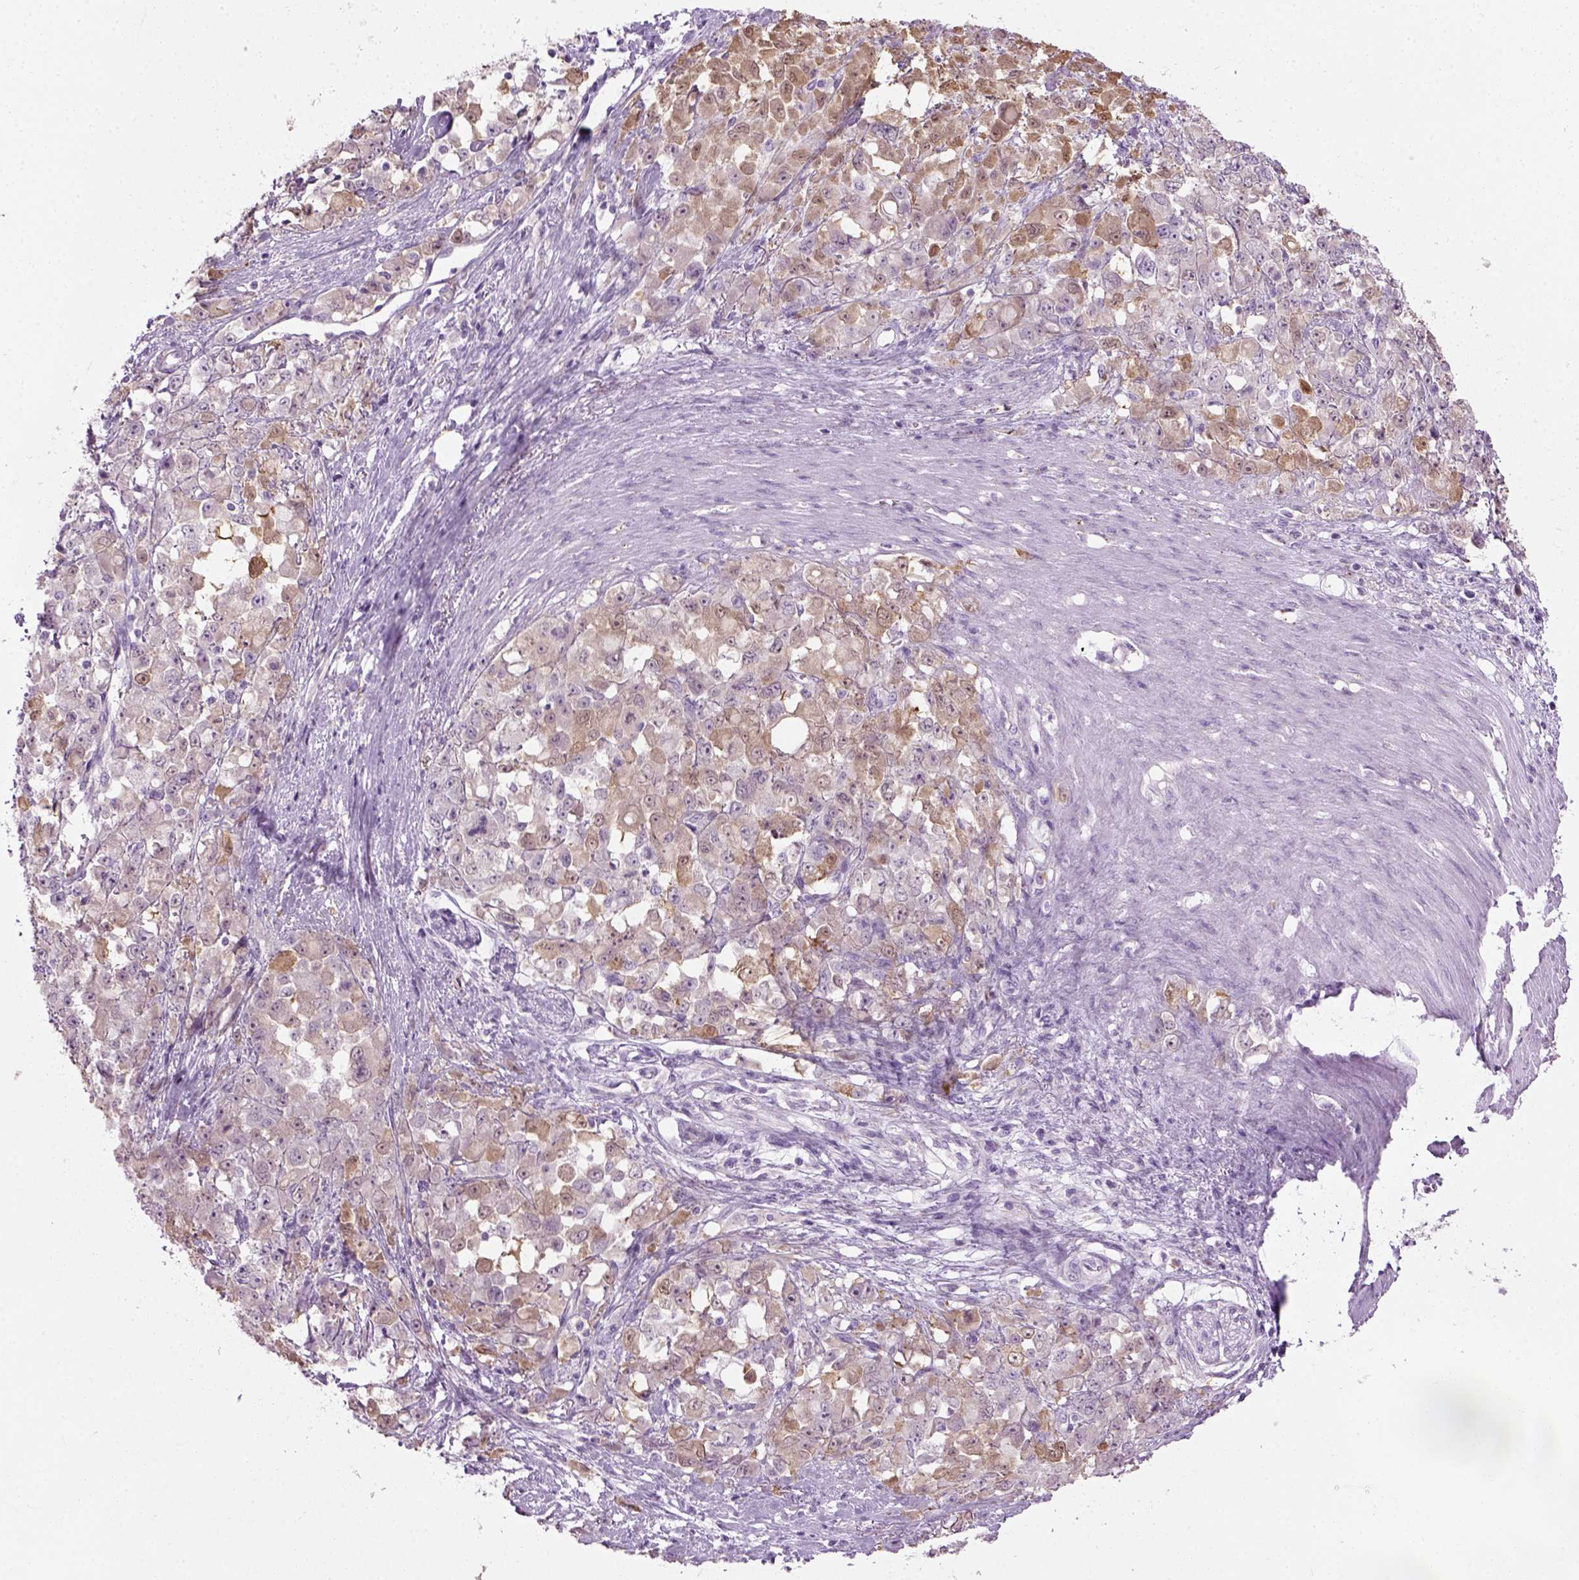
{"staining": {"intensity": "weak", "quantity": "25%-75%", "location": "cytoplasmic/membranous"}, "tissue": "stomach cancer", "cell_type": "Tumor cells", "image_type": "cancer", "snomed": [{"axis": "morphology", "description": "Adenocarcinoma, NOS"}, {"axis": "topography", "description": "Stomach"}], "caption": "IHC micrograph of stomach cancer stained for a protein (brown), which displays low levels of weak cytoplasmic/membranous expression in about 25%-75% of tumor cells.", "gene": "CIBAR2", "patient": {"sex": "female", "age": 76}}